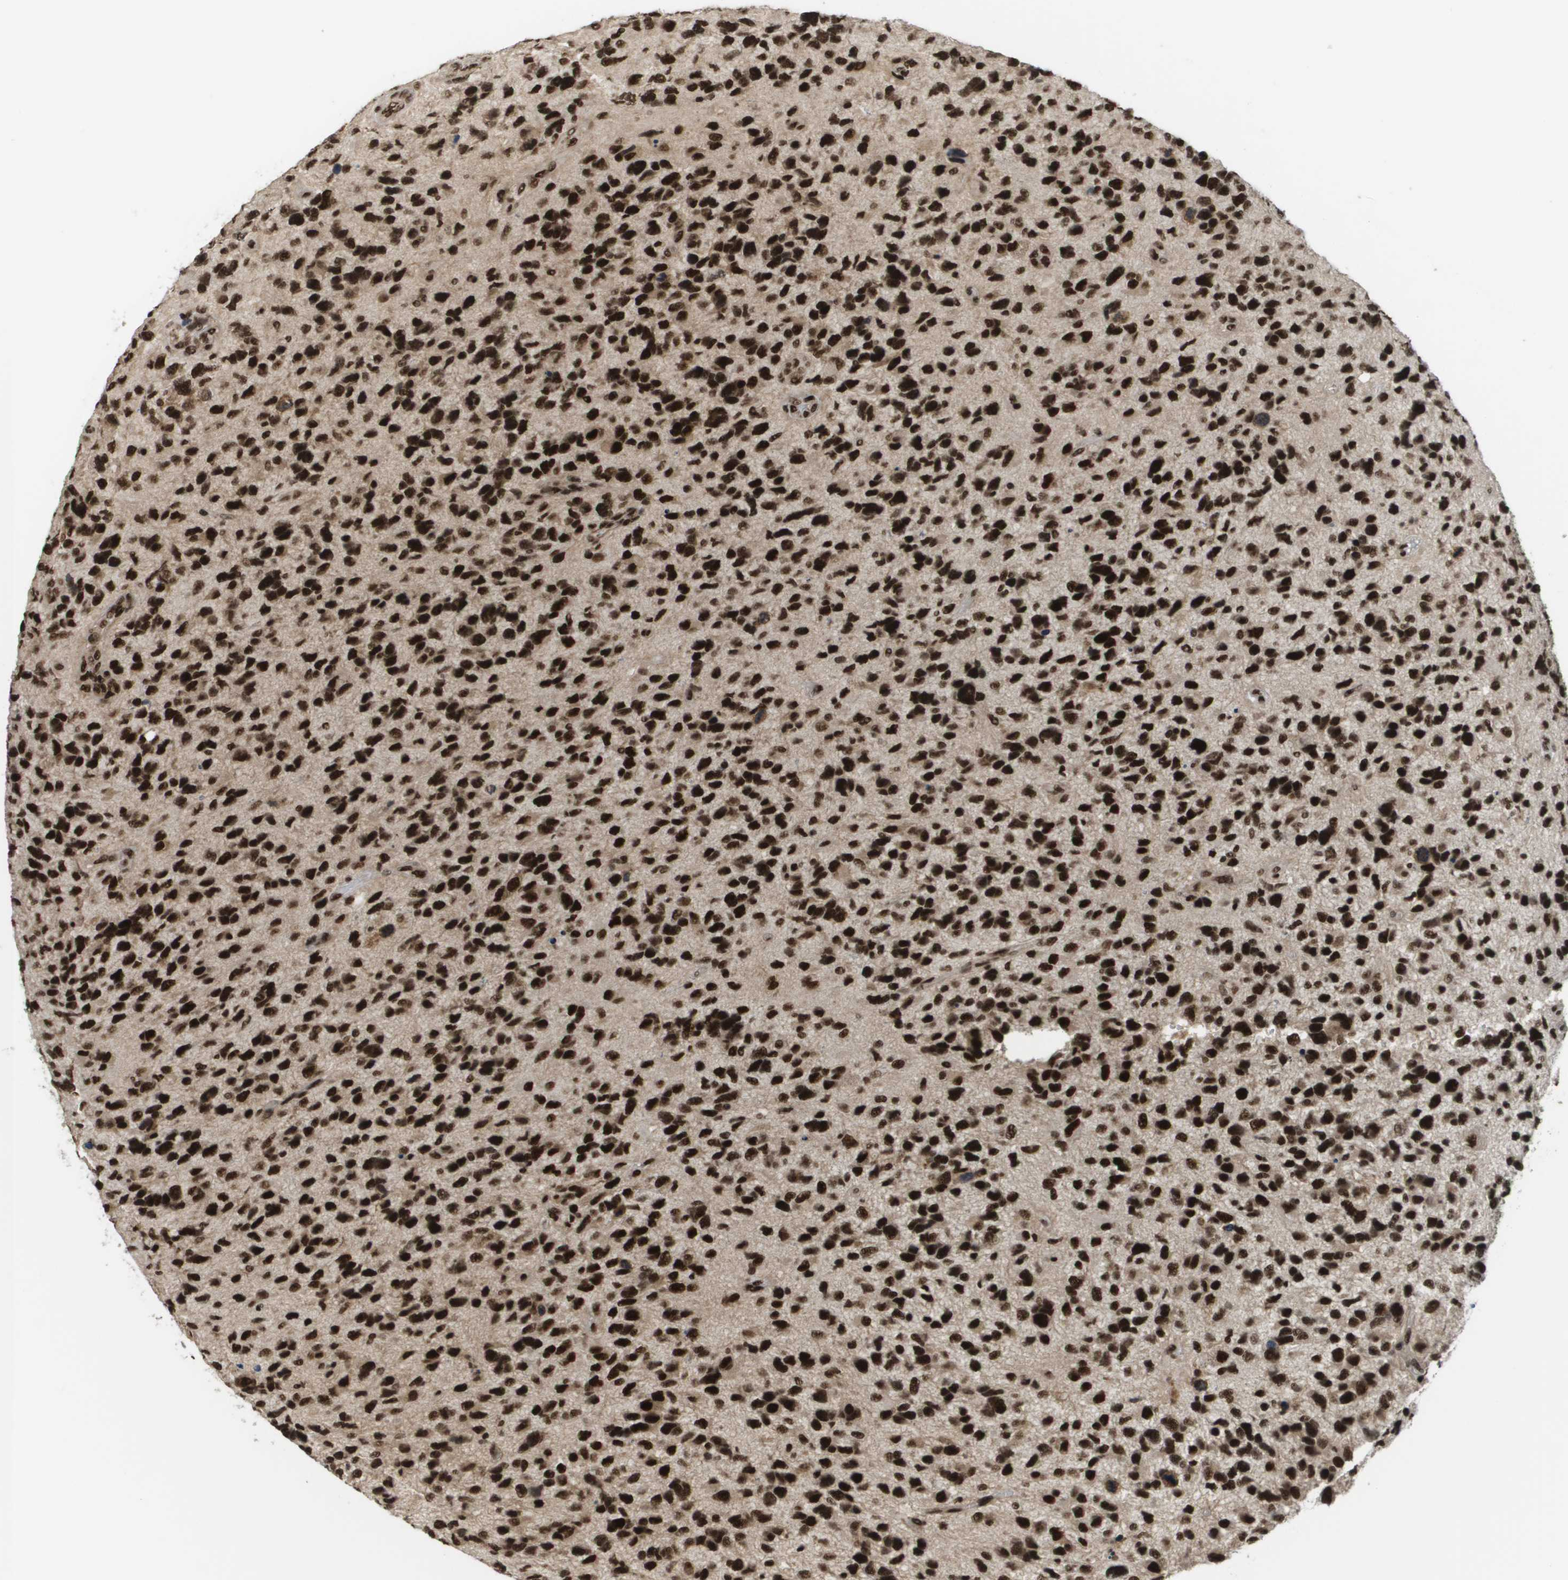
{"staining": {"intensity": "strong", "quantity": ">75%", "location": "nuclear"}, "tissue": "glioma", "cell_type": "Tumor cells", "image_type": "cancer", "snomed": [{"axis": "morphology", "description": "Glioma, malignant, High grade"}, {"axis": "topography", "description": "Brain"}], "caption": "Glioma stained with a brown dye shows strong nuclear positive positivity in about >75% of tumor cells.", "gene": "PRCC", "patient": {"sex": "female", "age": 58}}